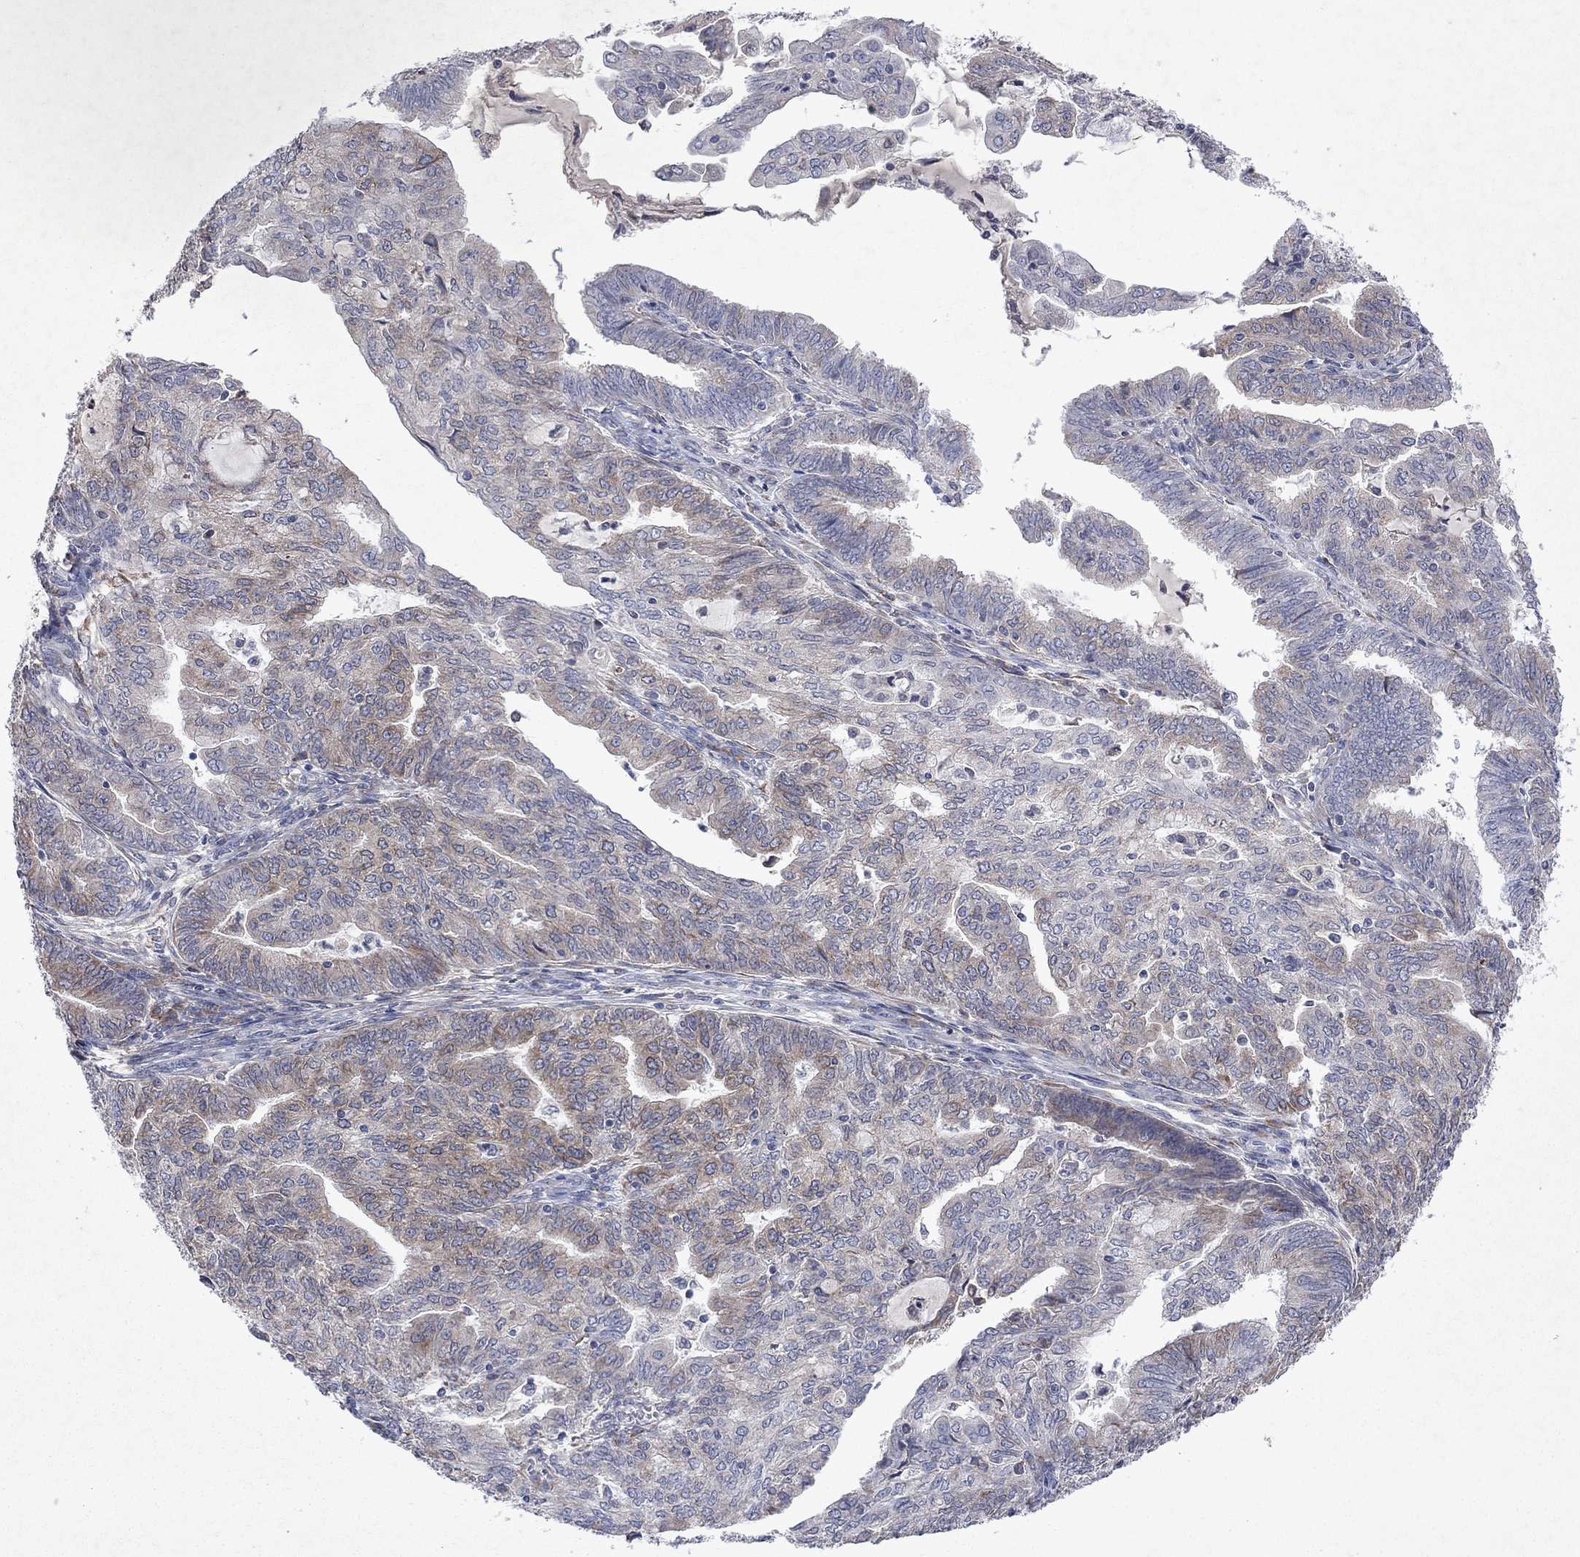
{"staining": {"intensity": "moderate", "quantity": "25%-75%", "location": "cytoplasmic/membranous"}, "tissue": "endometrial cancer", "cell_type": "Tumor cells", "image_type": "cancer", "snomed": [{"axis": "morphology", "description": "Adenocarcinoma, NOS"}, {"axis": "topography", "description": "Endometrium"}], "caption": "Immunohistochemistry (IHC) of endometrial cancer (adenocarcinoma) exhibits medium levels of moderate cytoplasmic/membranous positivity in about 25%-75% of tumor cells.", "gene": "TMEM97", "patient": {"sex": "female", "age": 82}}